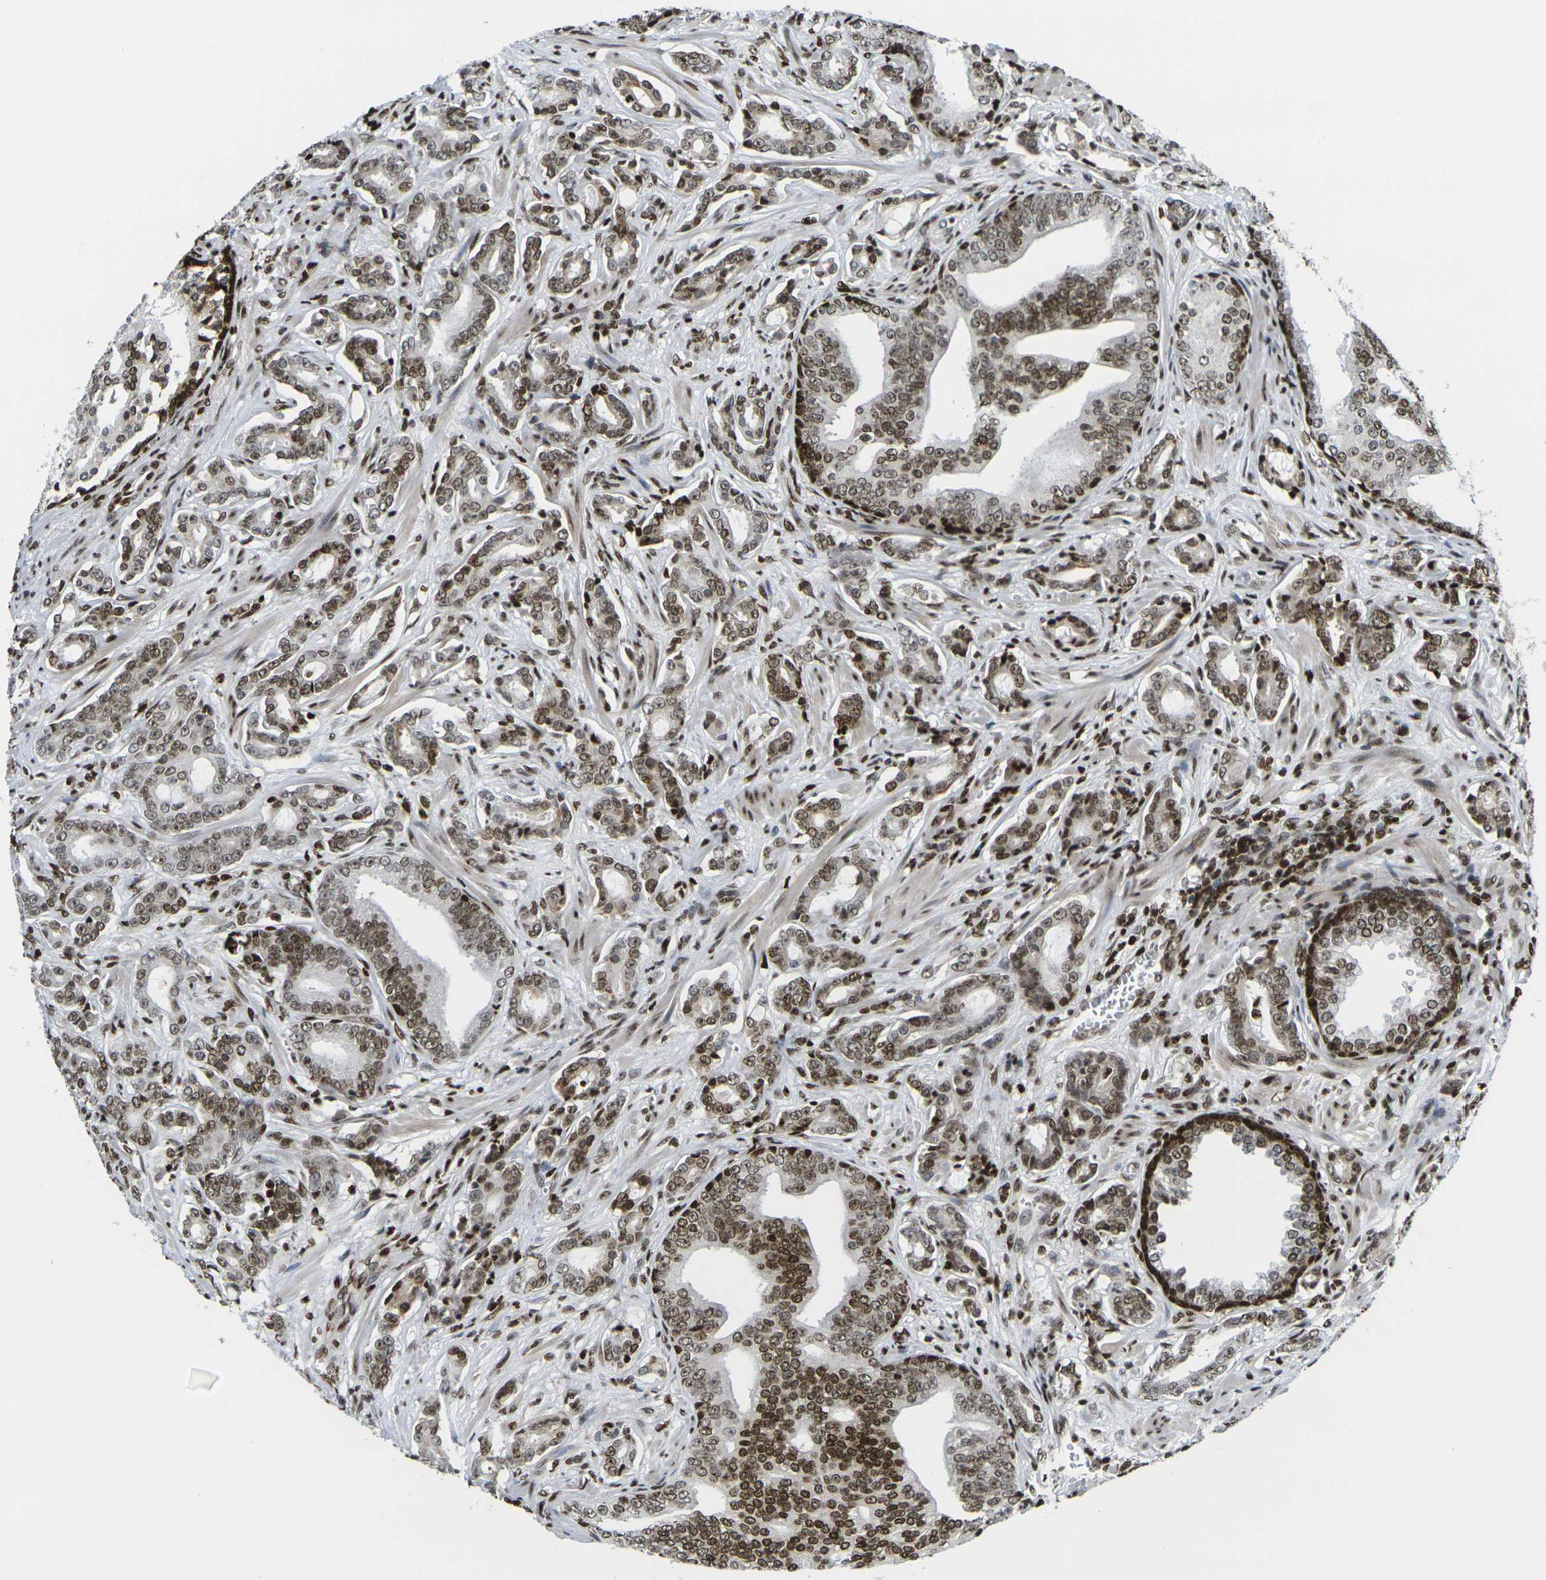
{"staining": {"intensity": "moderate", "quantity": "25%-75%", "location": "nuclear"}, "tissue": "prostate cancer", "cell_type": "Tumor cells", "image_type": "cancer", "snomed": [{"axis": "morphology", "description": "Adenocarcinoma, Low grade"}, {"axis": "topography", "description": "Prostate"}], "caption": "Immunohistochemical staining of human prostate cancer (low-grade adenocarcinoma) demonstrates medium levels of moderate nuclear expression in approximately 25%-75% of tumor cells.", "gene": "H1-10", "patient": {"sex": "male", "age": 58}}